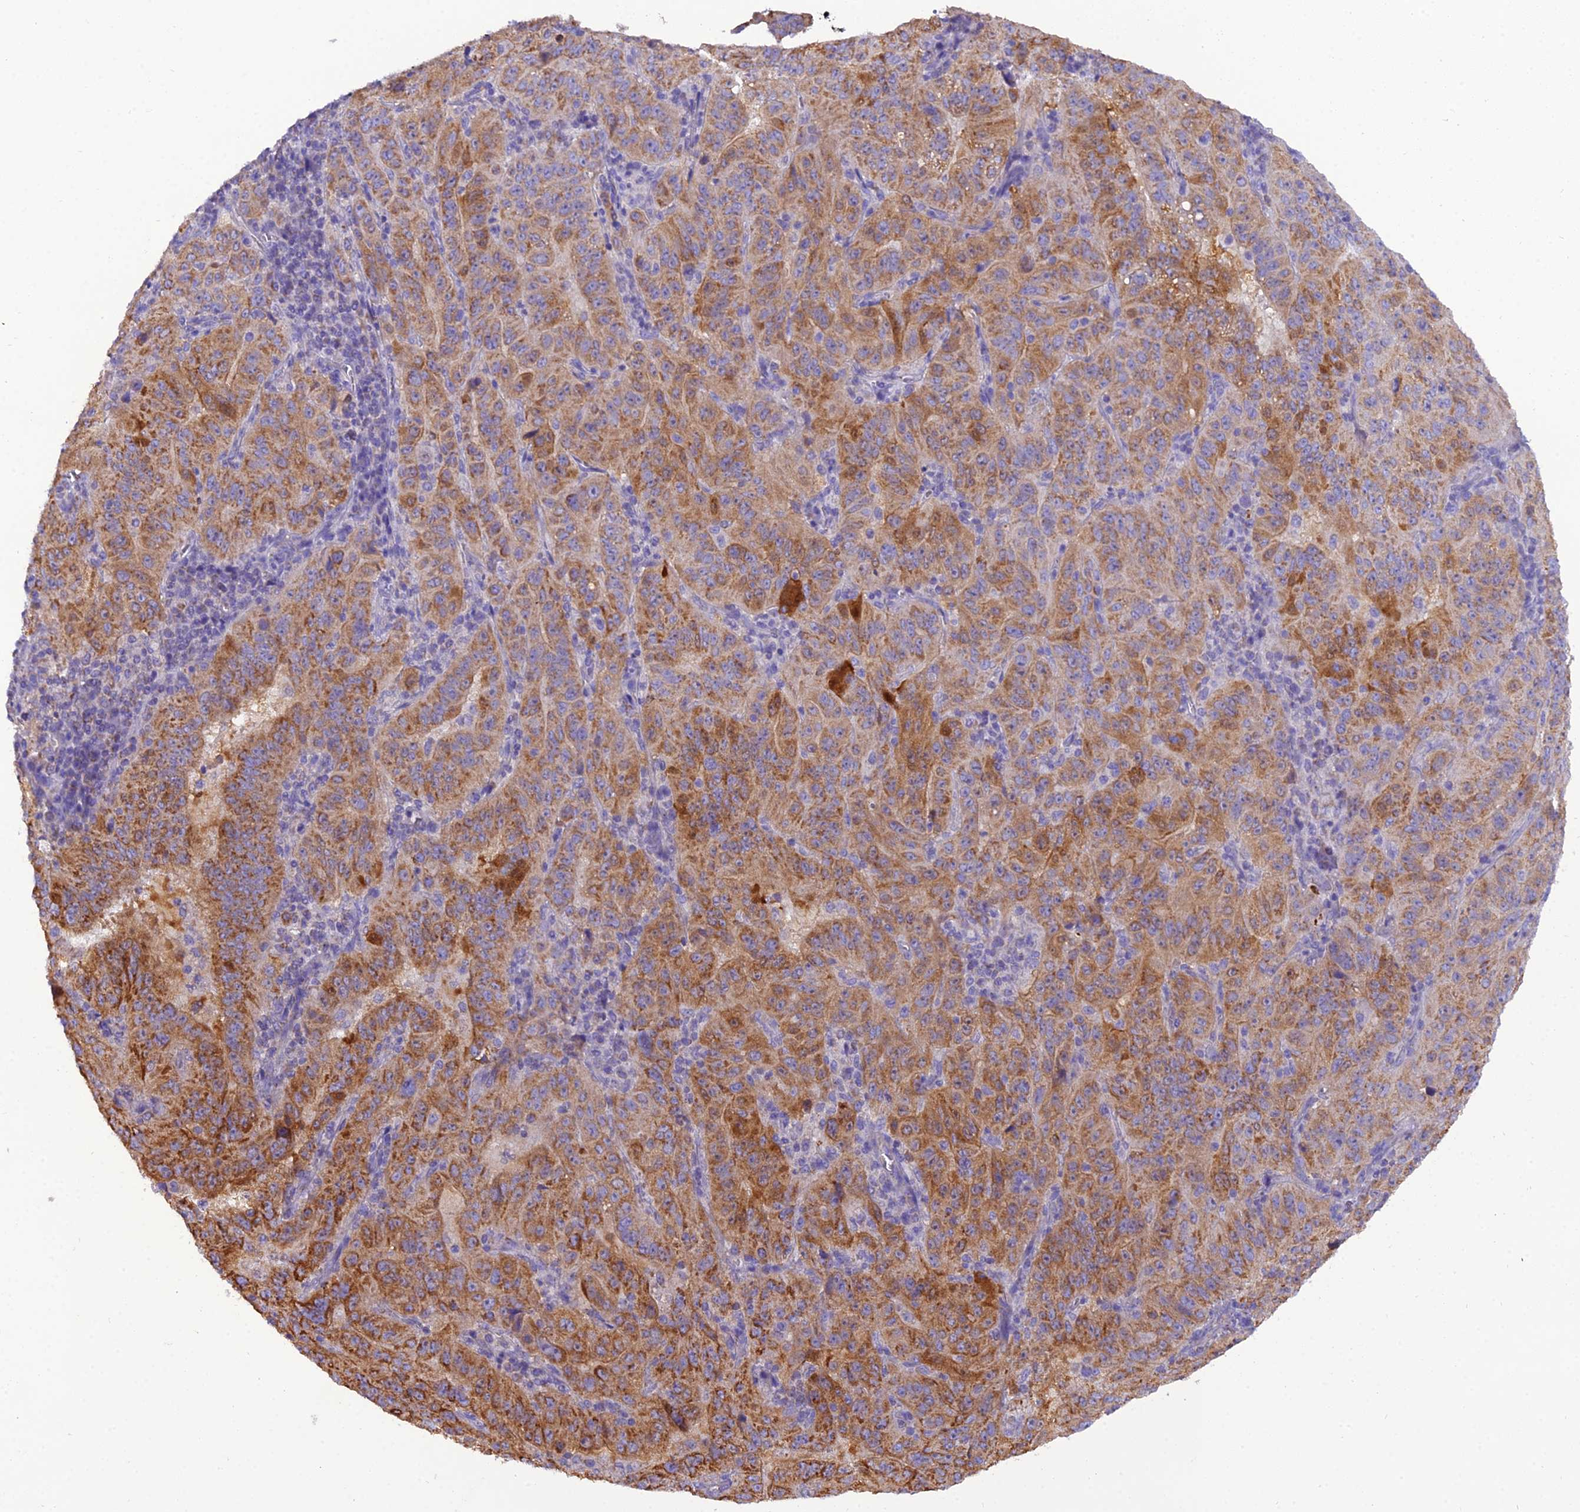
{"staining": {"intensity": "moderate", "quantity": ">75%", "location": "cytoplasmic/membranous"}, "tissue": "pancreatic cancer", "cell_type": "Tumor cells", "image_type": "cancer", "snomed": [{"axis": "morphology", "description": "Adenocarcinoma, NOS"}, {"axis": "topography", "description": "Pancreas"}], "caption": "Protein staining of adenocarcinoma (pancreatic) tissue exhibits moderate cytoplasmic/membranous positivity in approximately >75% of tumor cells.", "gene": "GPD1", "patient": {"sex": "male", "age": 63}}